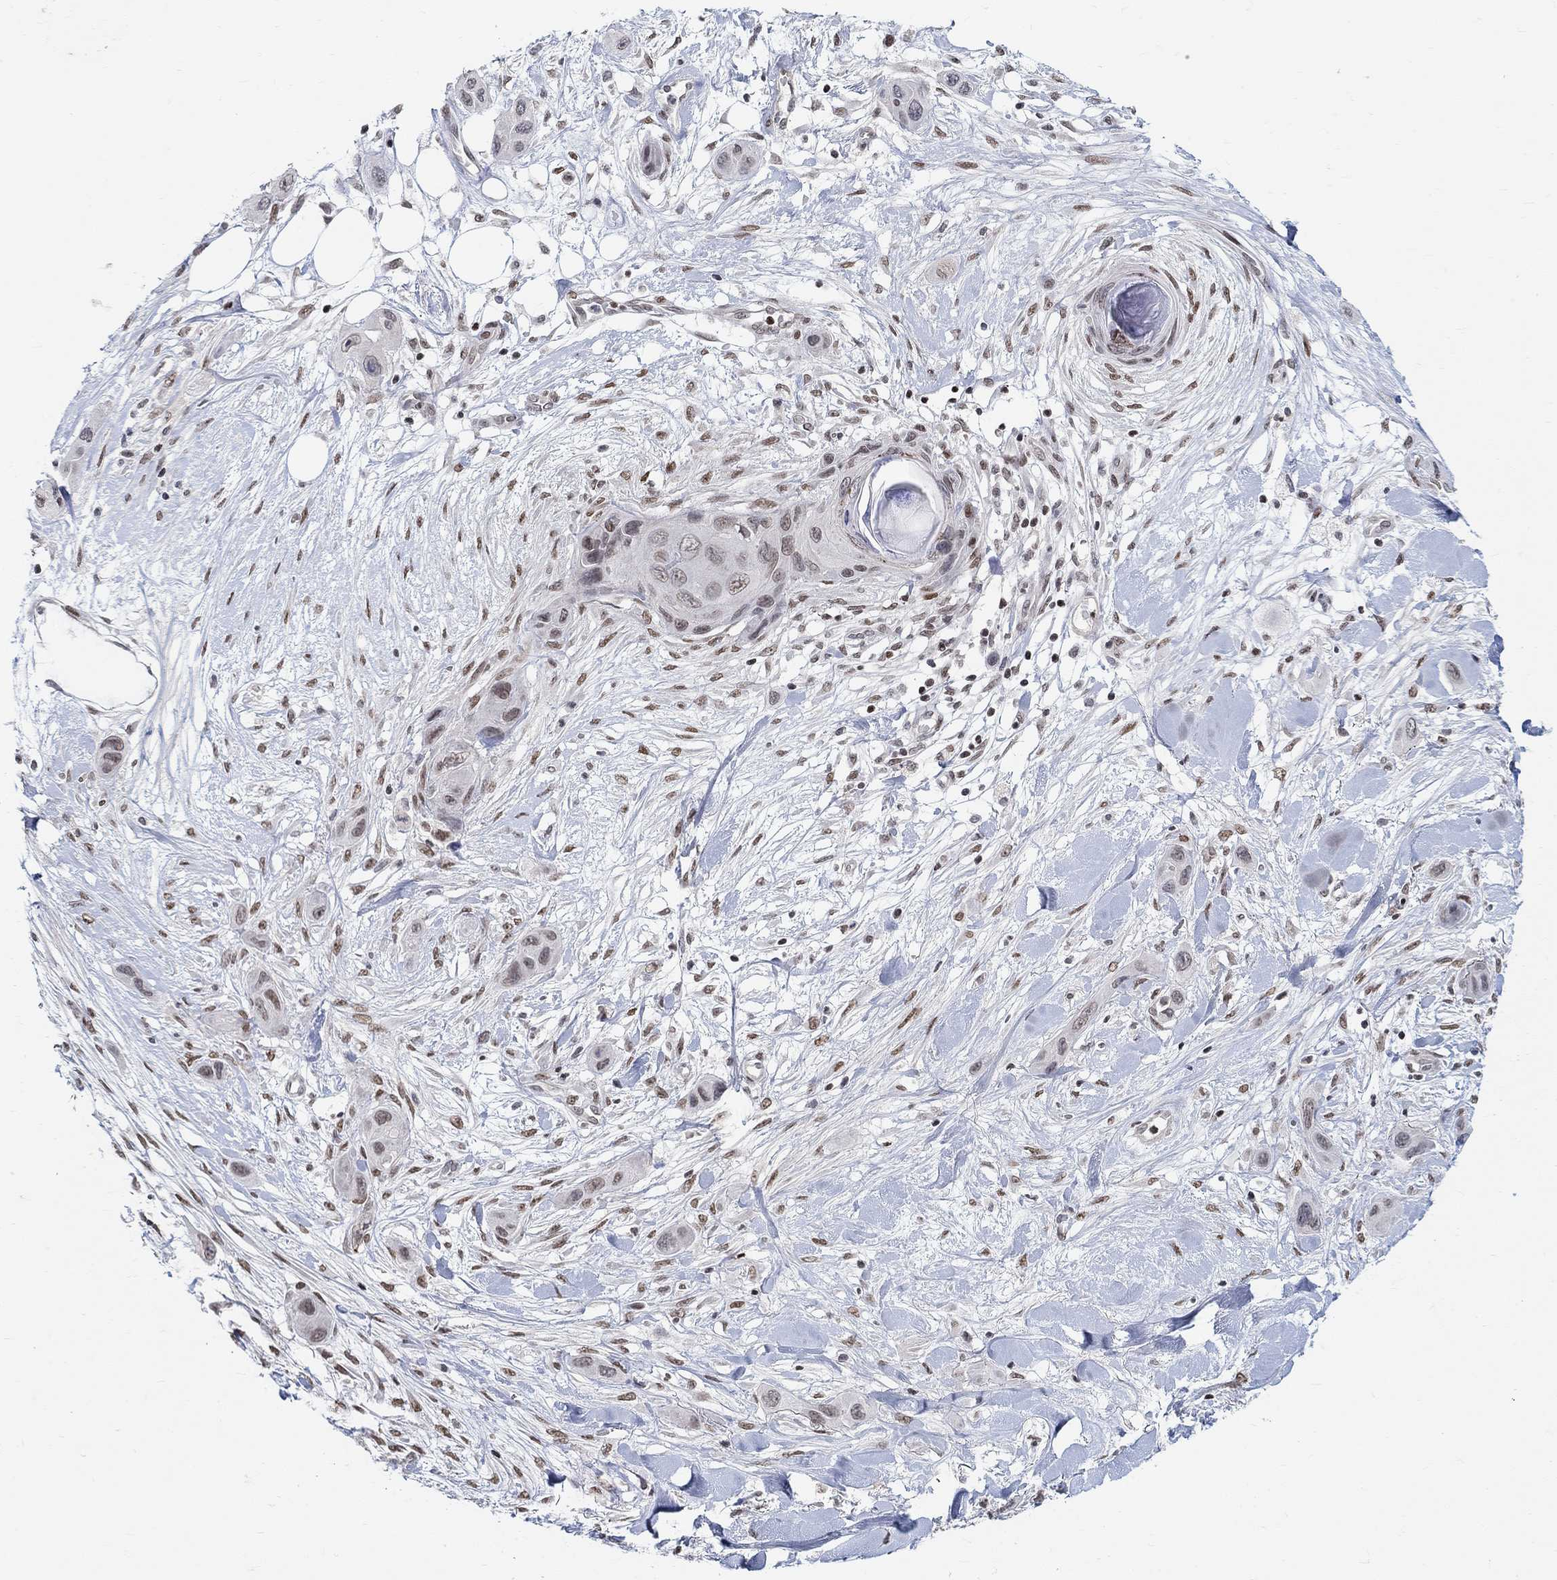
{"staining": {"intensity": "moderate", "quantity": "<25%", "location": "nuclear"}, "tissue": "skin cancer", "cell_type": "Tumor cells", "image_type": "cancer", "snomed": [{"axis": "morphology", "description": "Squamous cell carcinoma, NOS"}, {"axis": "topography", "description": "Skin"}], "caption": "This image demonstrates immunohistochemistry staining of skin cancer (squamous cell carcinoma), with low moderate nuclear positivity in approximately <25% of tumor cells.", "gene": "KLF12", "patient": {"sex": "male", "age": 79}}